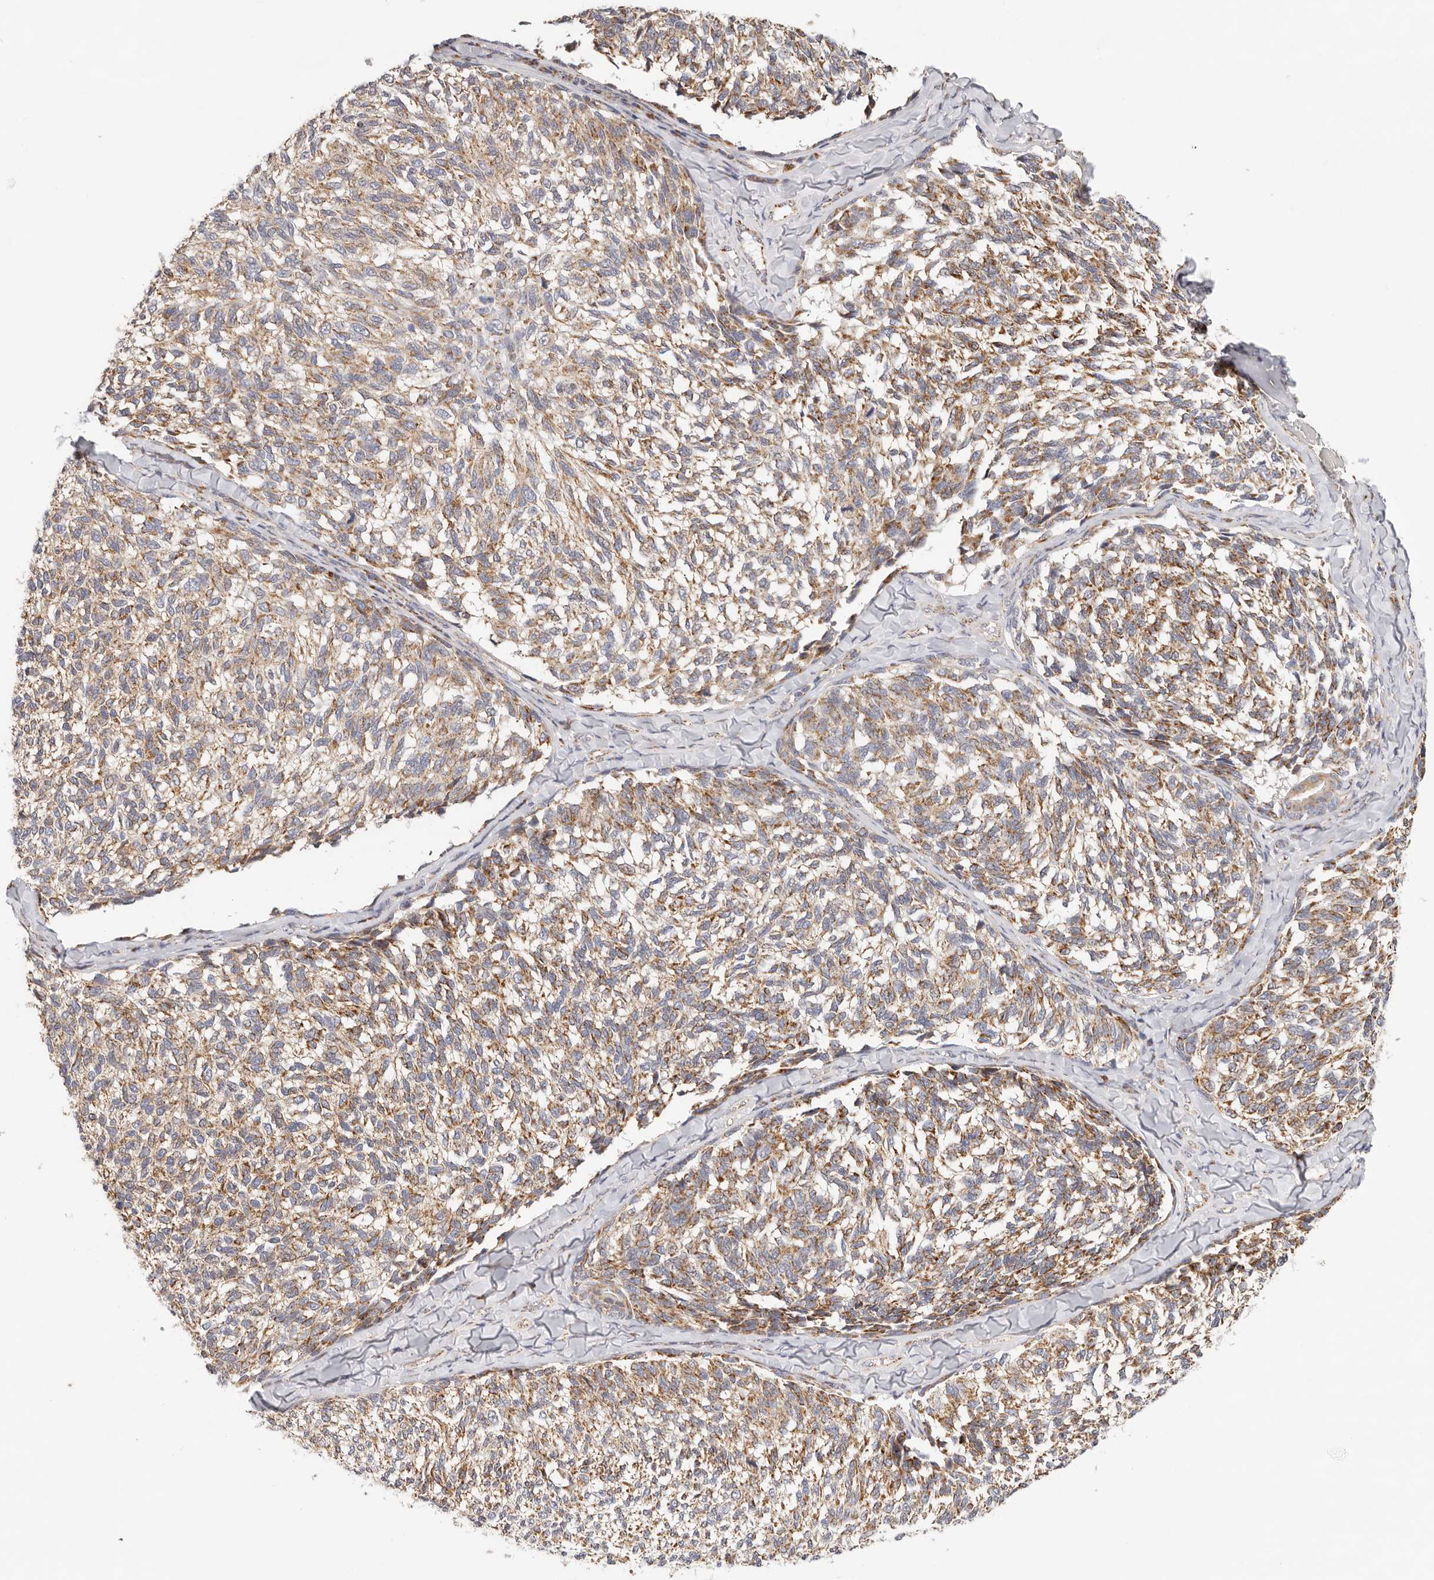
{"staining": {"intensity": "moderate", "quantity": ">75%", "location": "cytoplasmic/membranous"}, "tissue": "melanoma", "cell_type": "Tumor cells", "image_type": "cancer", "snomed": [{"axis": "morphology", "description": "Malignant melanoma, NOS"}, {"axis": "topography", "description": "Skin"}], "caption": "Protein expression analysis of human malignant melanoma reveals moderate cytoplasmic/membranous positivity in about >75% of tumor cells.", "gene": "AFDN", "patient": {"sex": "female", "age": 73}}